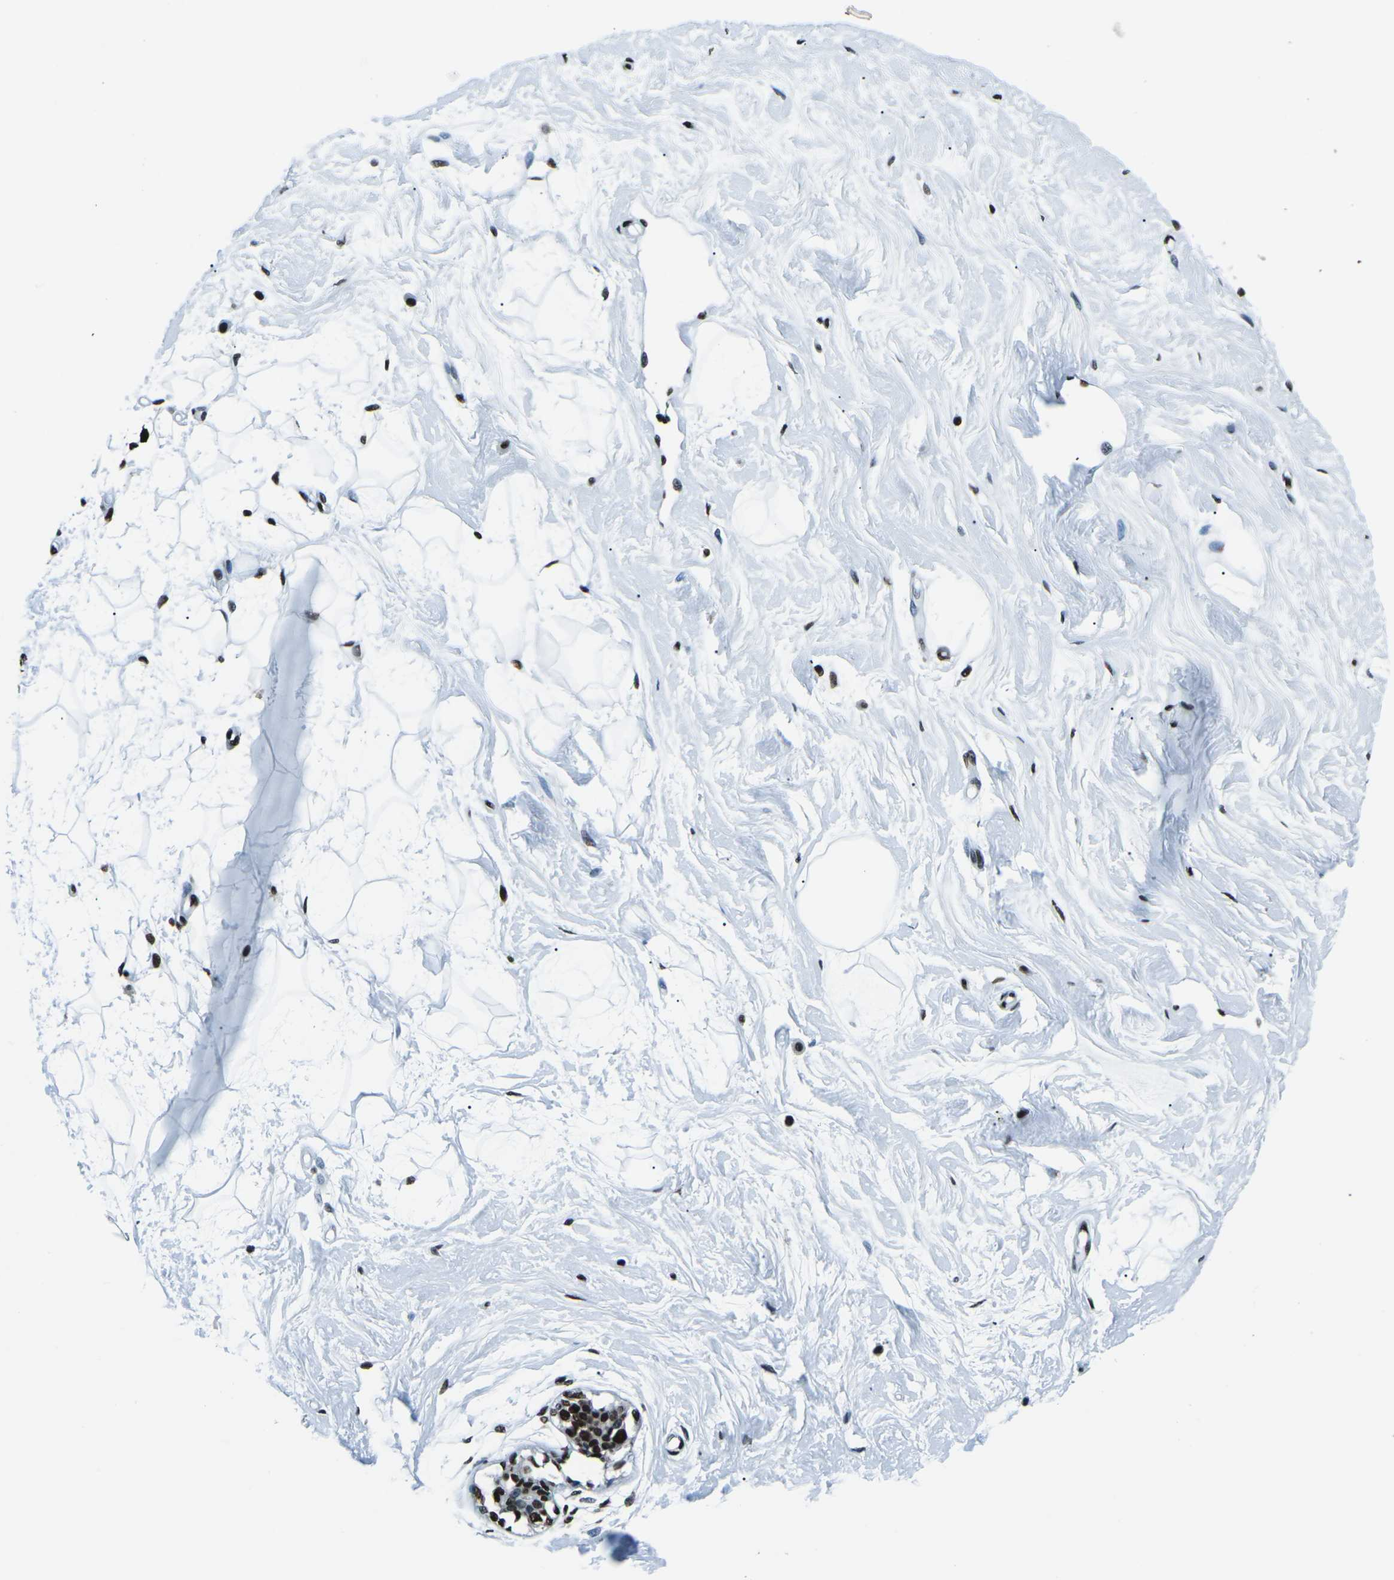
{"staining": {"intensity": "strong", "quantity": ">75%", "location": "nuclear"}, "tissue": "breast", "cell_type": "Adipocytes", "image_type": "normal", "snomed": [{"axis": "morphology", "description": "Normal tissue, NOS"}, {"axis": "topography", "description": "Breast"}], "caption": "An image of human breast stained for a protein shows strong nuclear brown staining in adipocytes.", "gene": "HNRNPL", "patient": {"sex": "female", "age": 45}}